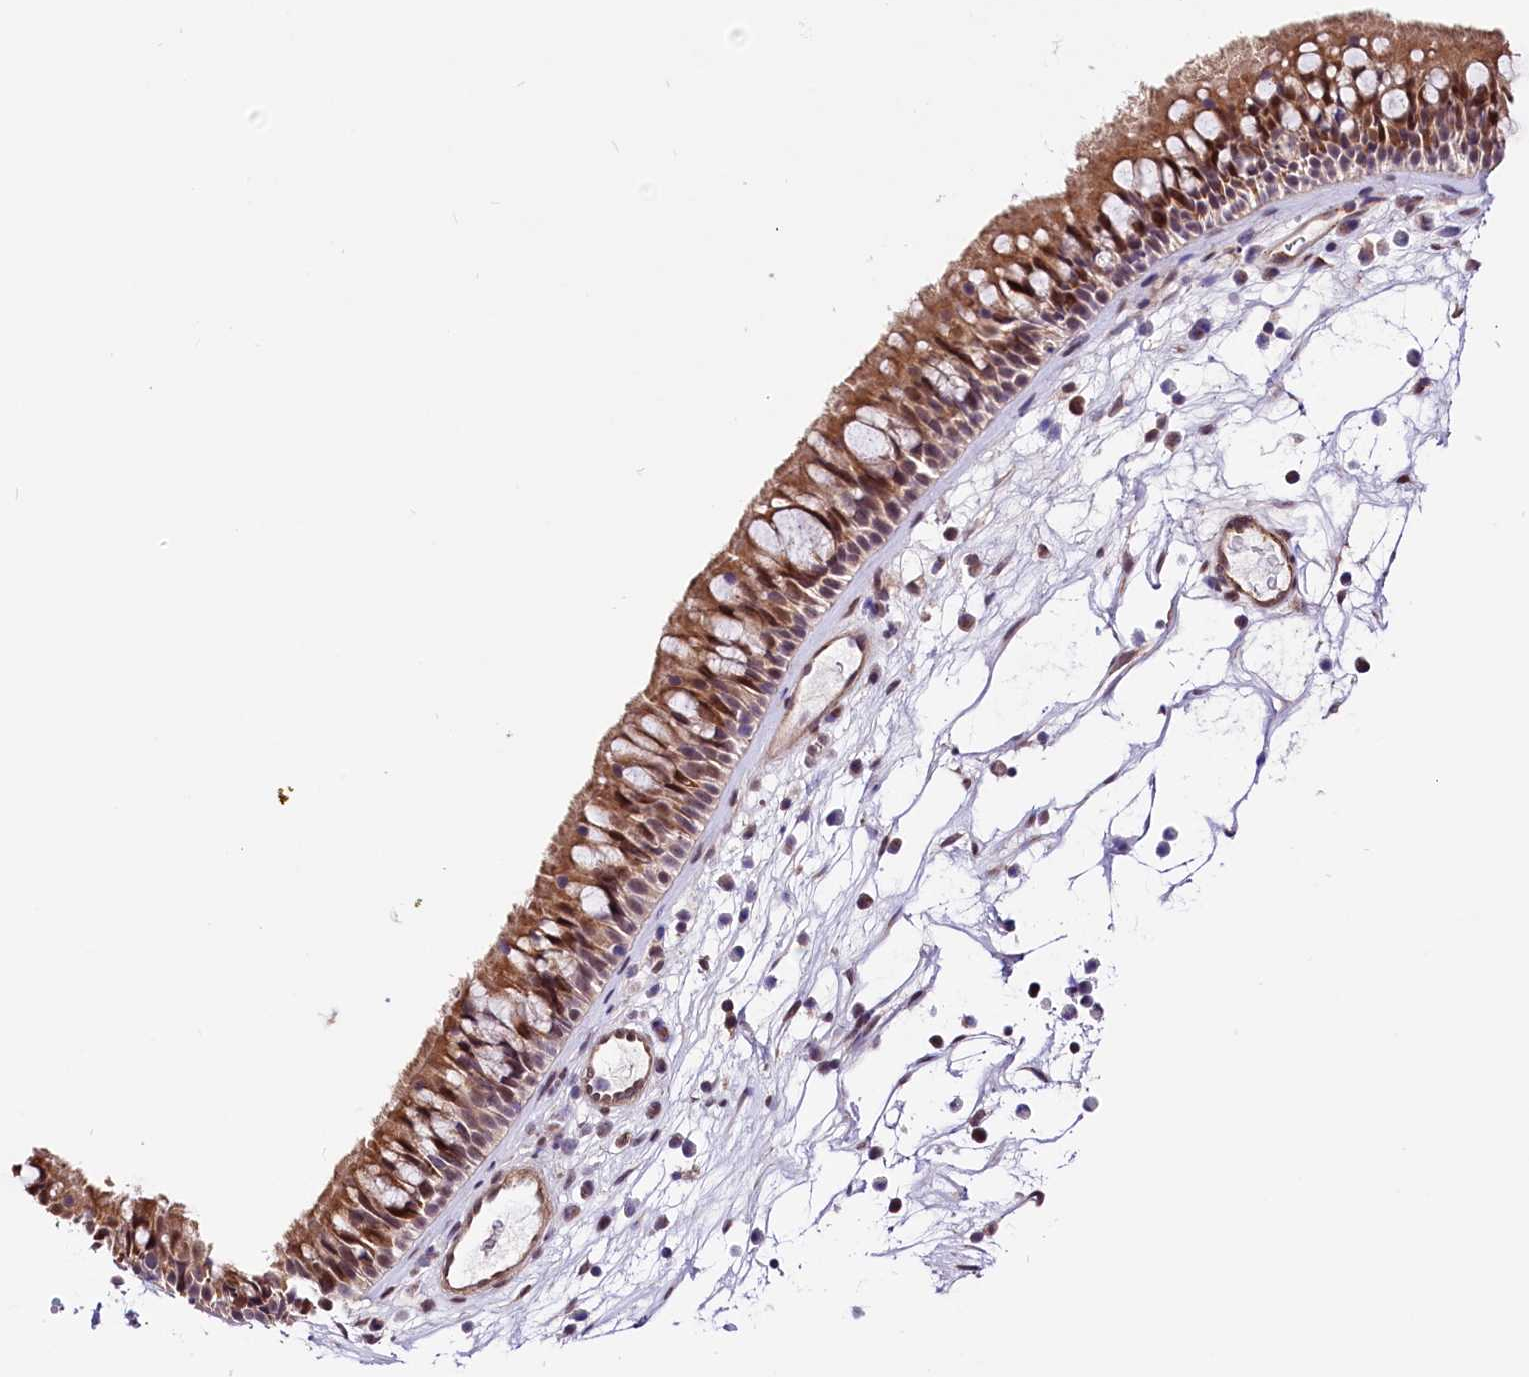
{"staining": {"intensity": "moderate", "quantity": ">75%", "location": "cytoplasmic/membranous,nuclear"}, "tissue": "nasopharynx", "cell_type": "Respiratory epithelial cells", "image_type": "normal", "snomed": [{"axis": "morphology", "description": "Normal tissue, NOS"}, {"axis": "morphology", "description": "Inflammation, NOS"}, {"axis": "morphology", "description": "Malignant melanoma, Metastatic site"}, {"axis": "topography", "description": "Nasopharynx"}], "caption": "A high-resolution photomicrograph shows immunohistochemistry staining of benign nasopharynx, which displays moderate cytoplasmic/membranous,nuclear expression in about >75% of respiratory epithelial cells. (Stains: DAB (3,3'-diaminobenzidine) in brown, nuclei in blue, Microscopy: brightfield microscopy at high magnification).", "gene": "MRPL54", "patient": {"sex": "male", "age": 70}}